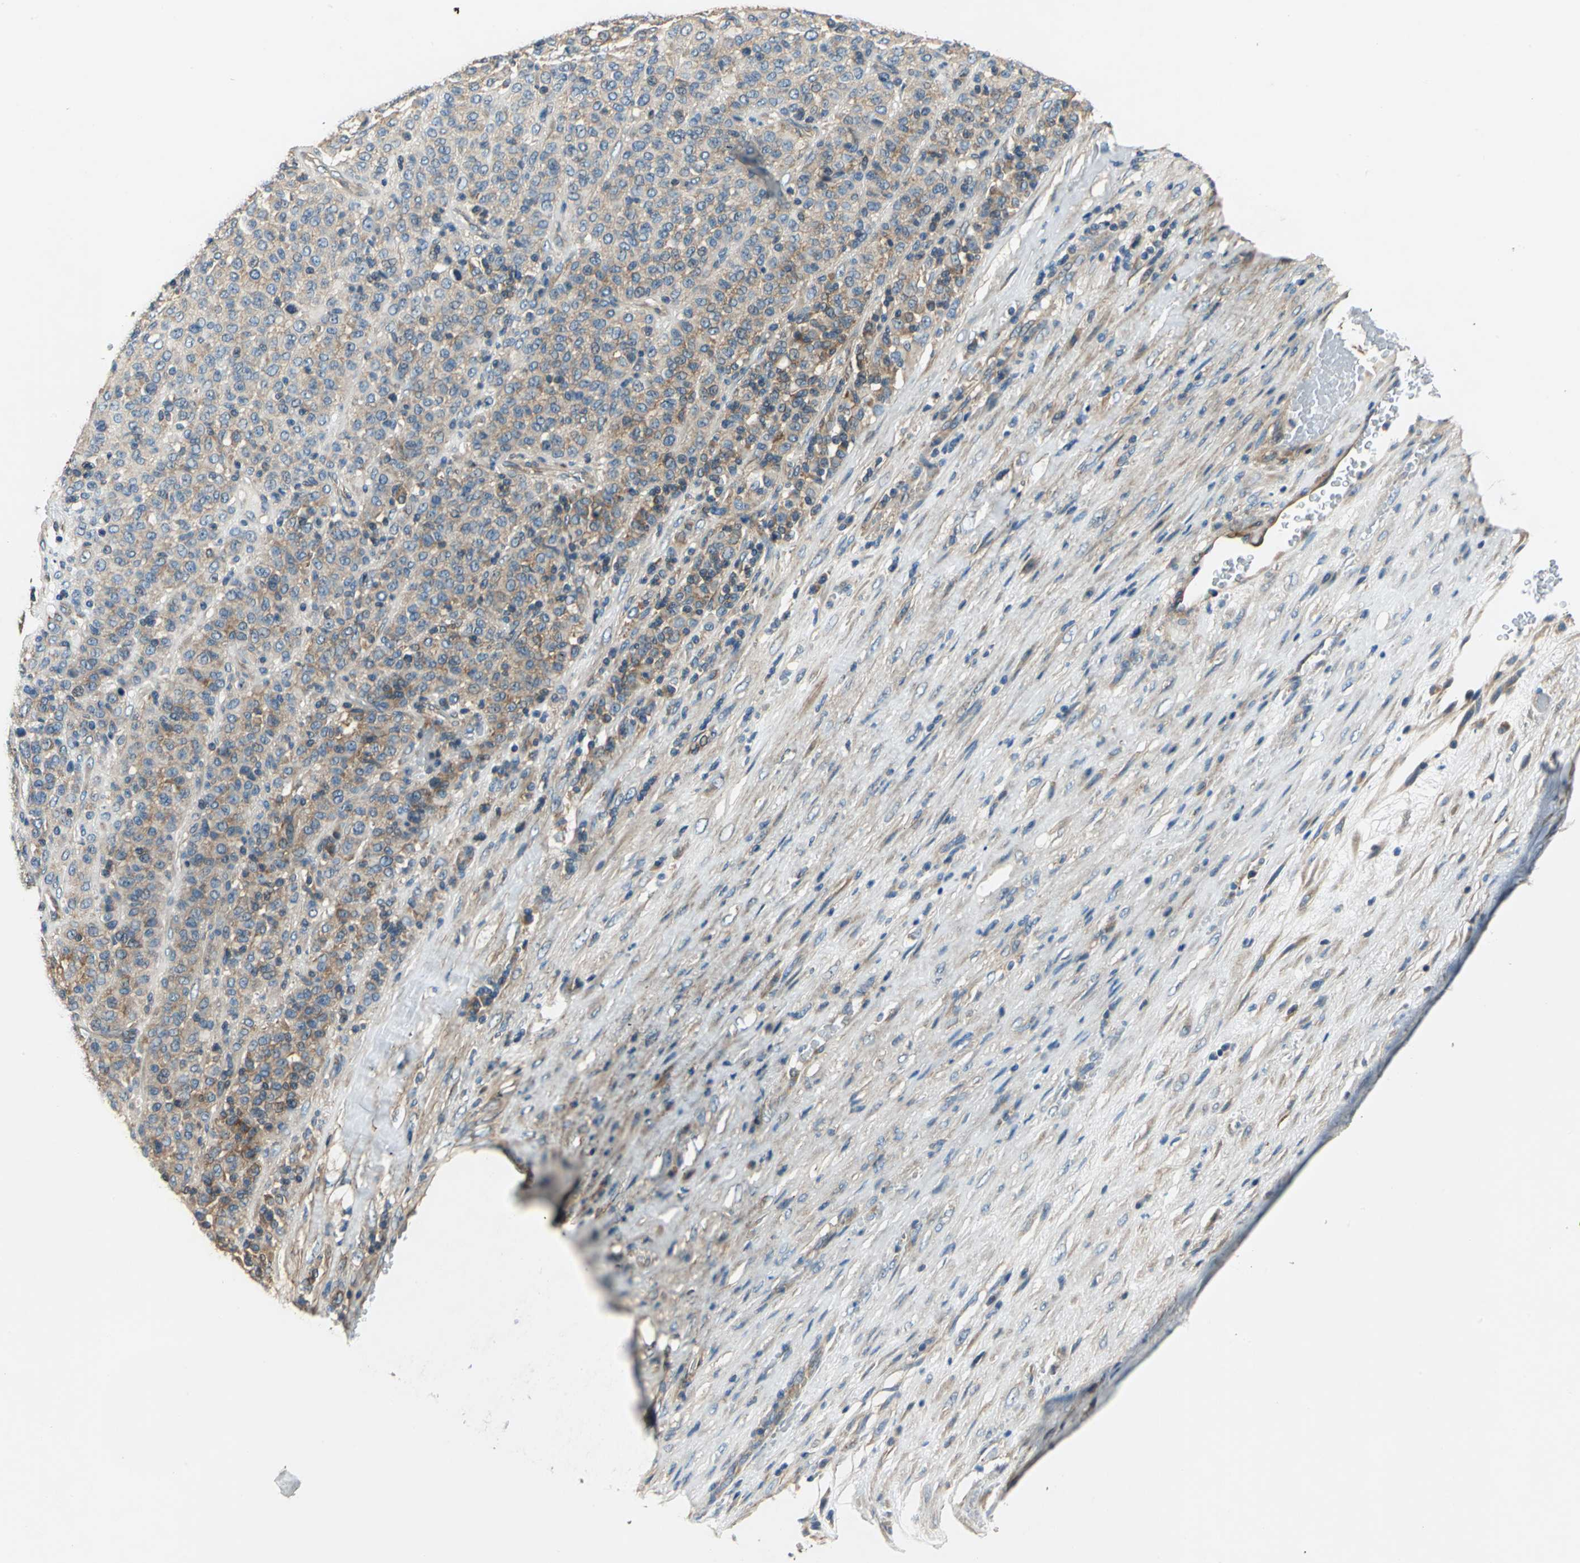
{"staining": {"intensity": "weak", "quantity": ">75%", "location": "cytoplasmic/membranous"}, "tissue": "melanoma", "cell_type": "Tumor cells", "image_type": "cancer", "snomed": [{"axis": "morphology", "description": "Malignant melanoma, Metastatic site"}, {"axis": "topography", "description": "Pancreas"}], "caption": "Protein staining displays weak cytoplasmic/membranous expression in about >75% of tumor cells in melanoma. Nuclei are stained in blue.", "gene": "DDX3Y", "patient": {"sex": "female", "age": 30}}